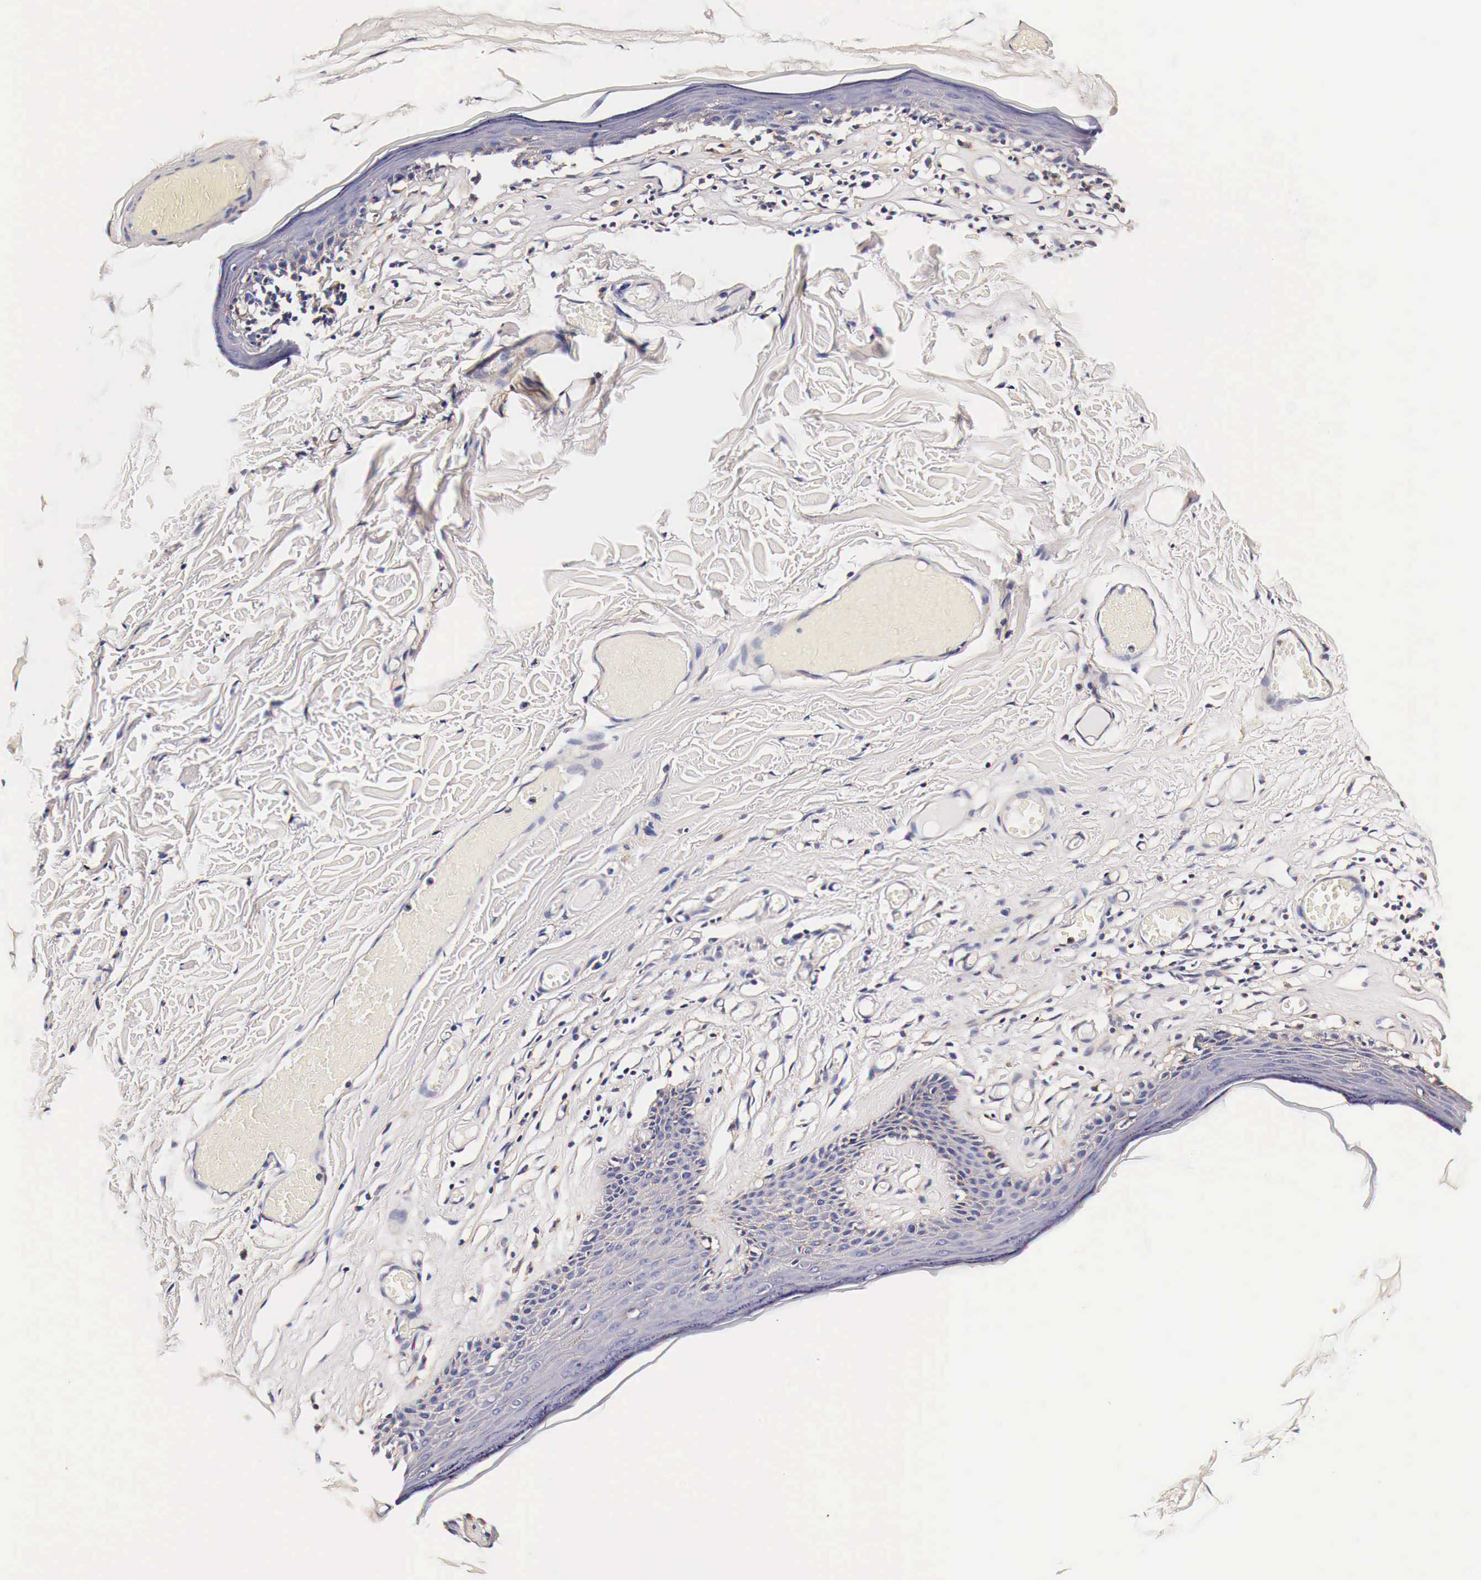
{"staining": {"intensity": "weak", "quantity": "25%-75%", "location": "cytoplasmic/membranous"}, "tissue": "skin", "cell_type": "Epidermal cells", "image_type": "normal", "snomed": [{"axis": "morphology", "description": "Normal tissue, NOS"}, {"axis": "topography", "description": "Vascular tissue"}, {"axis": "topography", "description": "Vulva"}, {"axis": "topography", "description": "Peripheral nerve tissue"}], "caption": "High-power microscopy captured an IHC histopathology image of benign skin, revealing weak cytoplasmic/membranous staining in about 25%-75% of epidermal cells.", "gene": "RP2", "patient": {"sex": "female", "age": 86}}